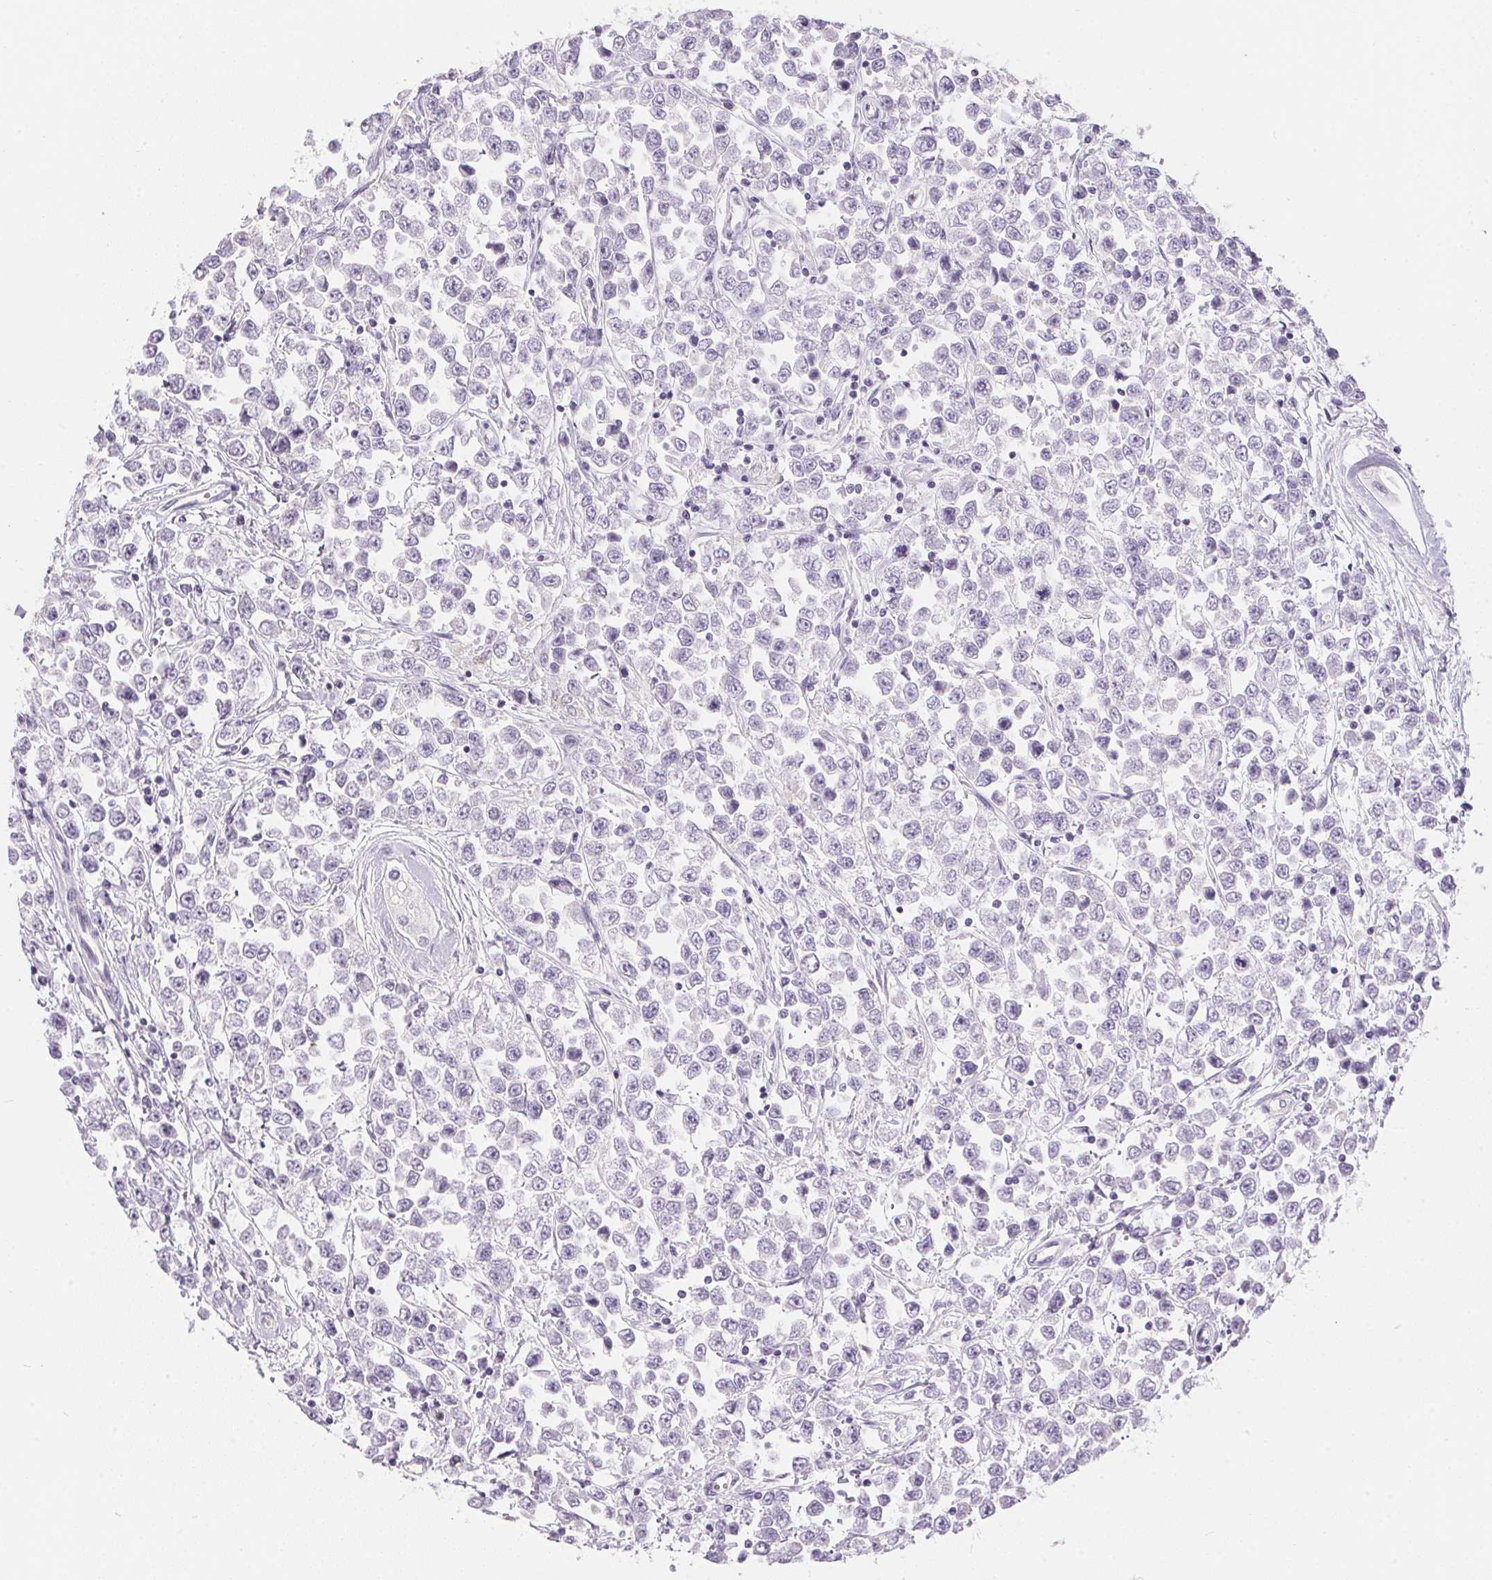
{"staining": {"intensity": "negative", "quantity": "none", "location": "none"}, "tissue": "testis cancer", "cell_type": "Tumor cells", "image_type": "cancer", "snomed": [{"axis": "morphology", "description": "Seminoma, NOS"}, {"axis": "topography", "description": "Testis"}], "caption": "A photomicrograph of human testis cancer is negative for staining in tumor cells. (DAB immunohistochemistry with hematoxylin counter stain).", "gene": "SERPINB1", "patient": {"sex": "male", "age": 34}}